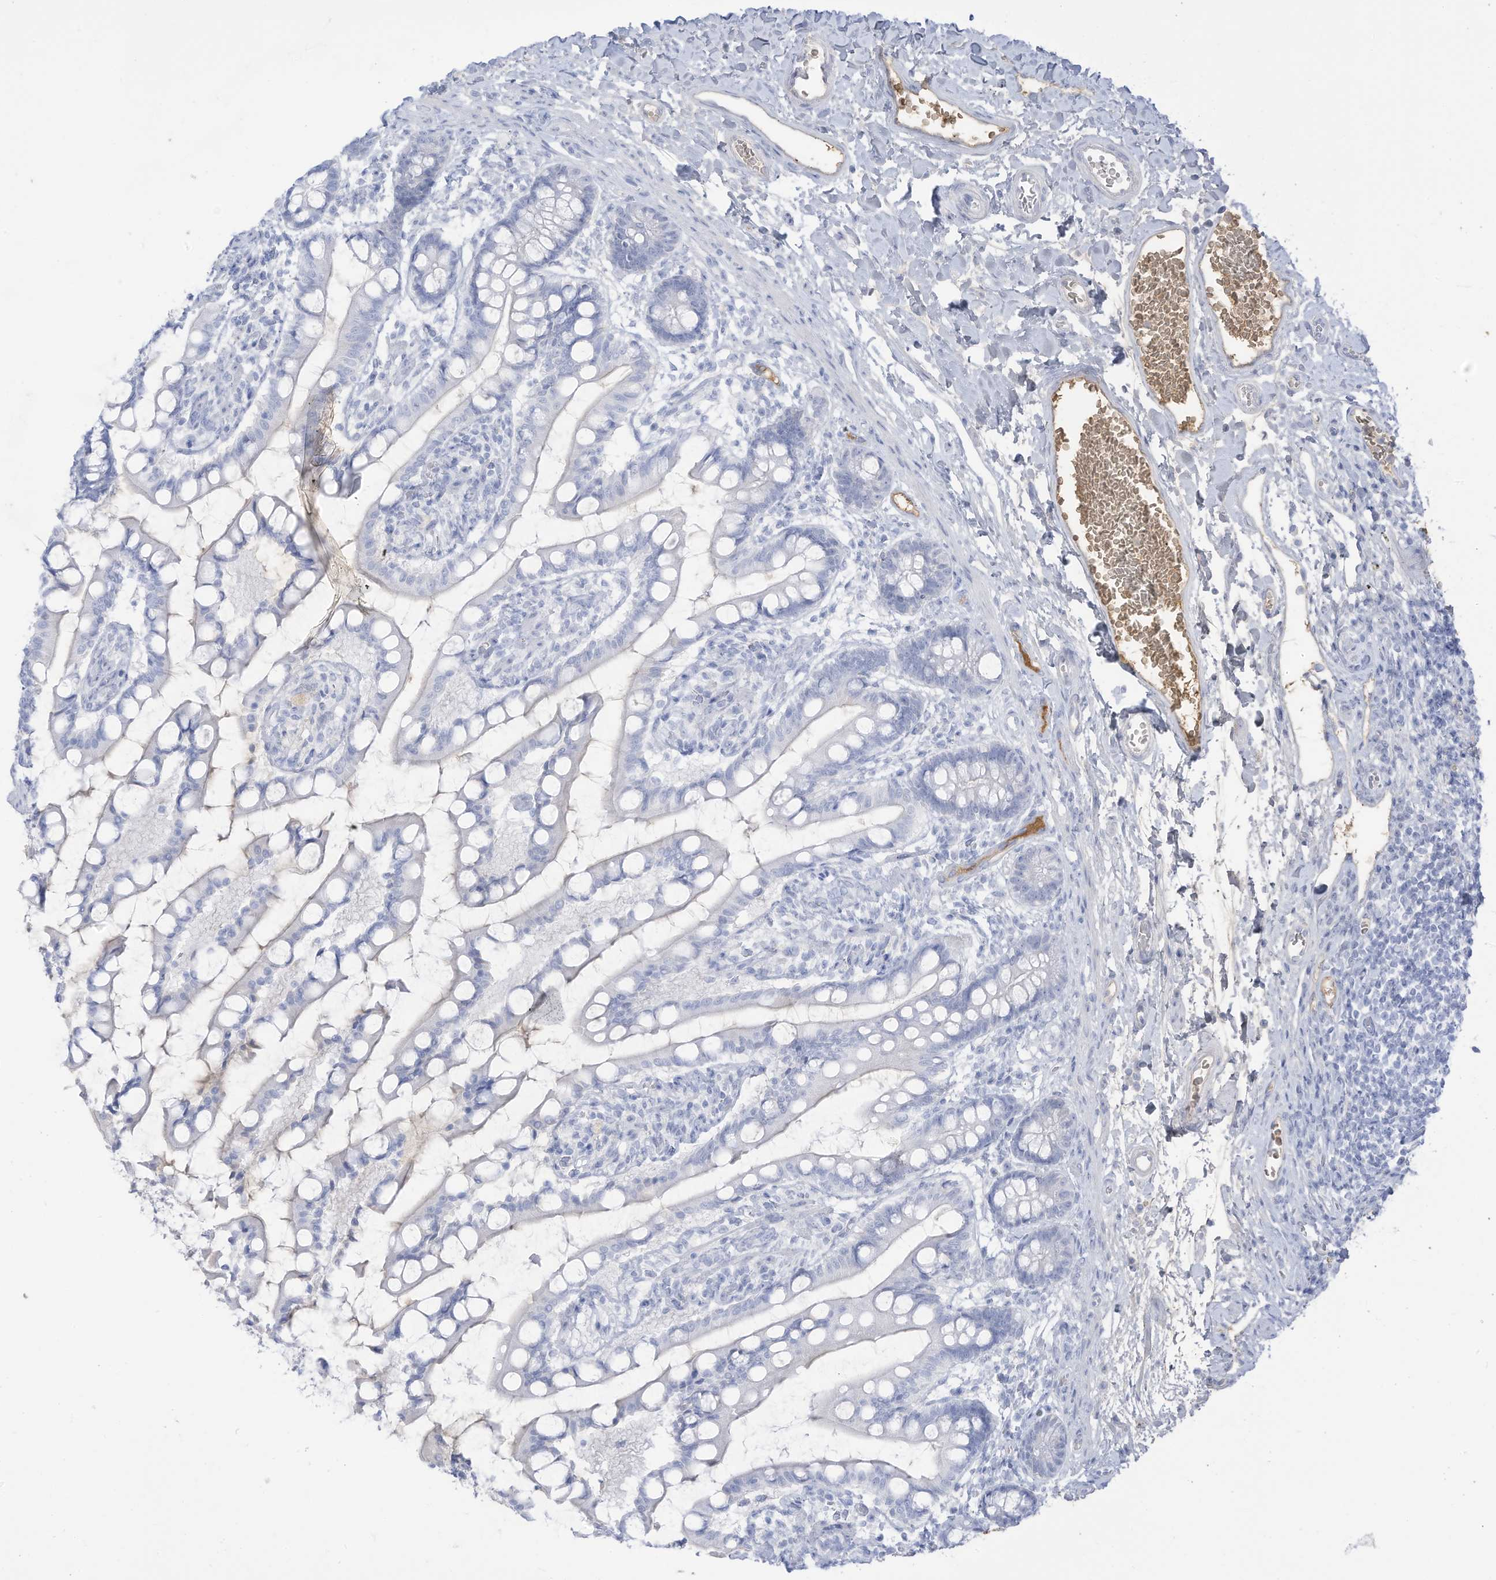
{"staining": {"intensity": "negative", "quantity": "none", "location": "none"}, "tissue": "small intestine", "cell_type": "Glandular cells", "image_type": "normal", "snomed": [{"axis": "morphology", "description": "Normal tissue, NOS"}, {"axis": "topography", "description": "Small intestine"}], "caption": "High magnification brightfield microscopy of normal small intestine stained with DAB (3,3'-diaminobenzidine) (brown) and counterstained with hematoxylin (blue): glandular cells show no significant expression. (DAB (3,3'-diaminobenzidine) immunohistochemistry (IHC) with hematoxylin counter stain).", "gene": "HSD17B13", "patient": {"sex": "male", "age": 52}}